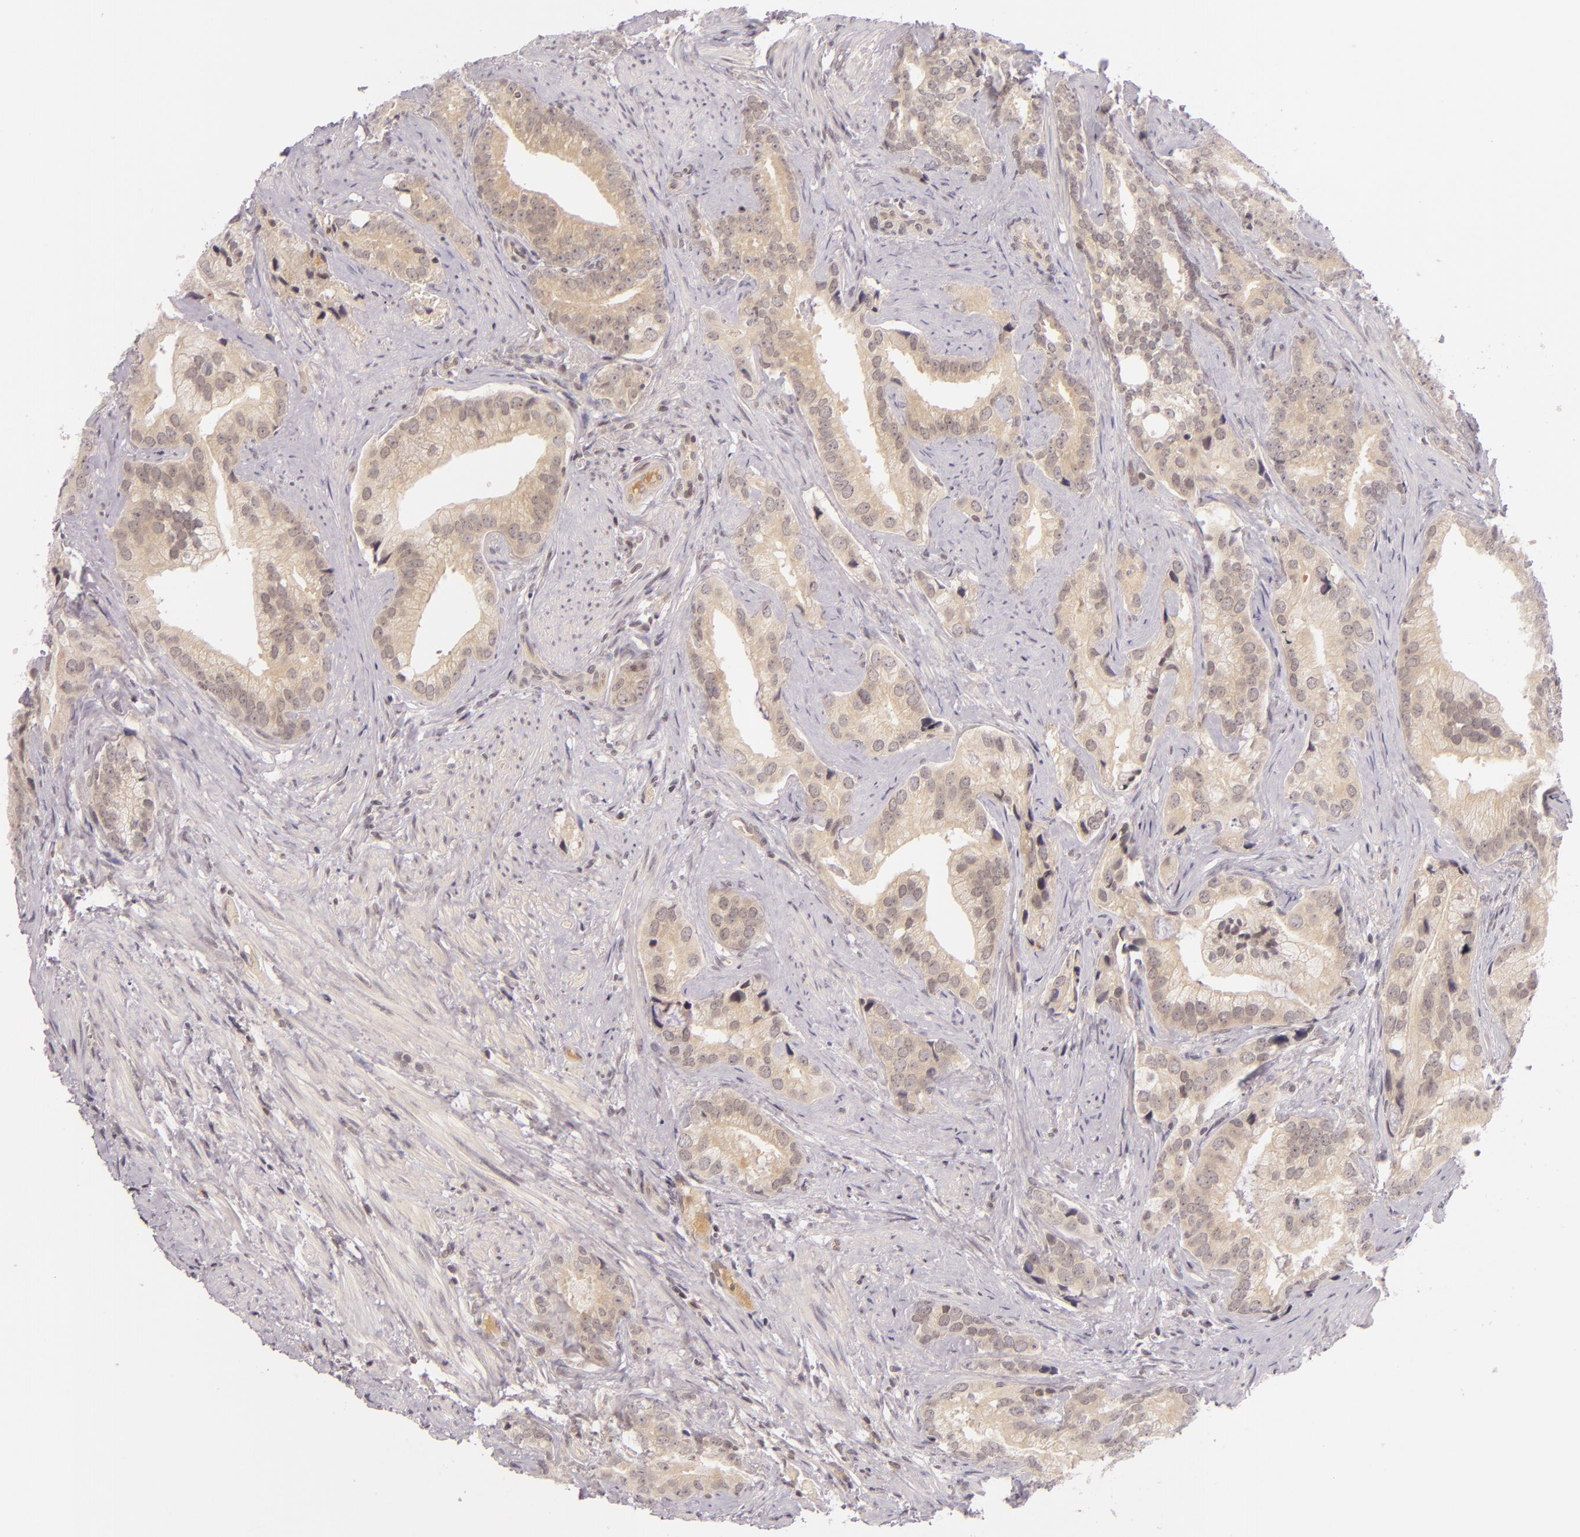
{"staining": {"intensity": "weak", "quantity": ">75%", "location": "cytoplasmic/membranous"}, "tissue": "prostate cancer", "cell_type": "Tumor cells", "image_type": "cancer", "snomed": [{"axis": "morphology", "description": "Adenocarcinoma, Low grade"}, {"axis": "topography", "description": "Prostate"}], "caption": "Prostate cancer (adenocarcinoma (low-grade)) stained with a protein marker demonstrates weak staining in tumor cells.", "gene": "CASP8", "patient": {"sex": "male", "age": 71}}